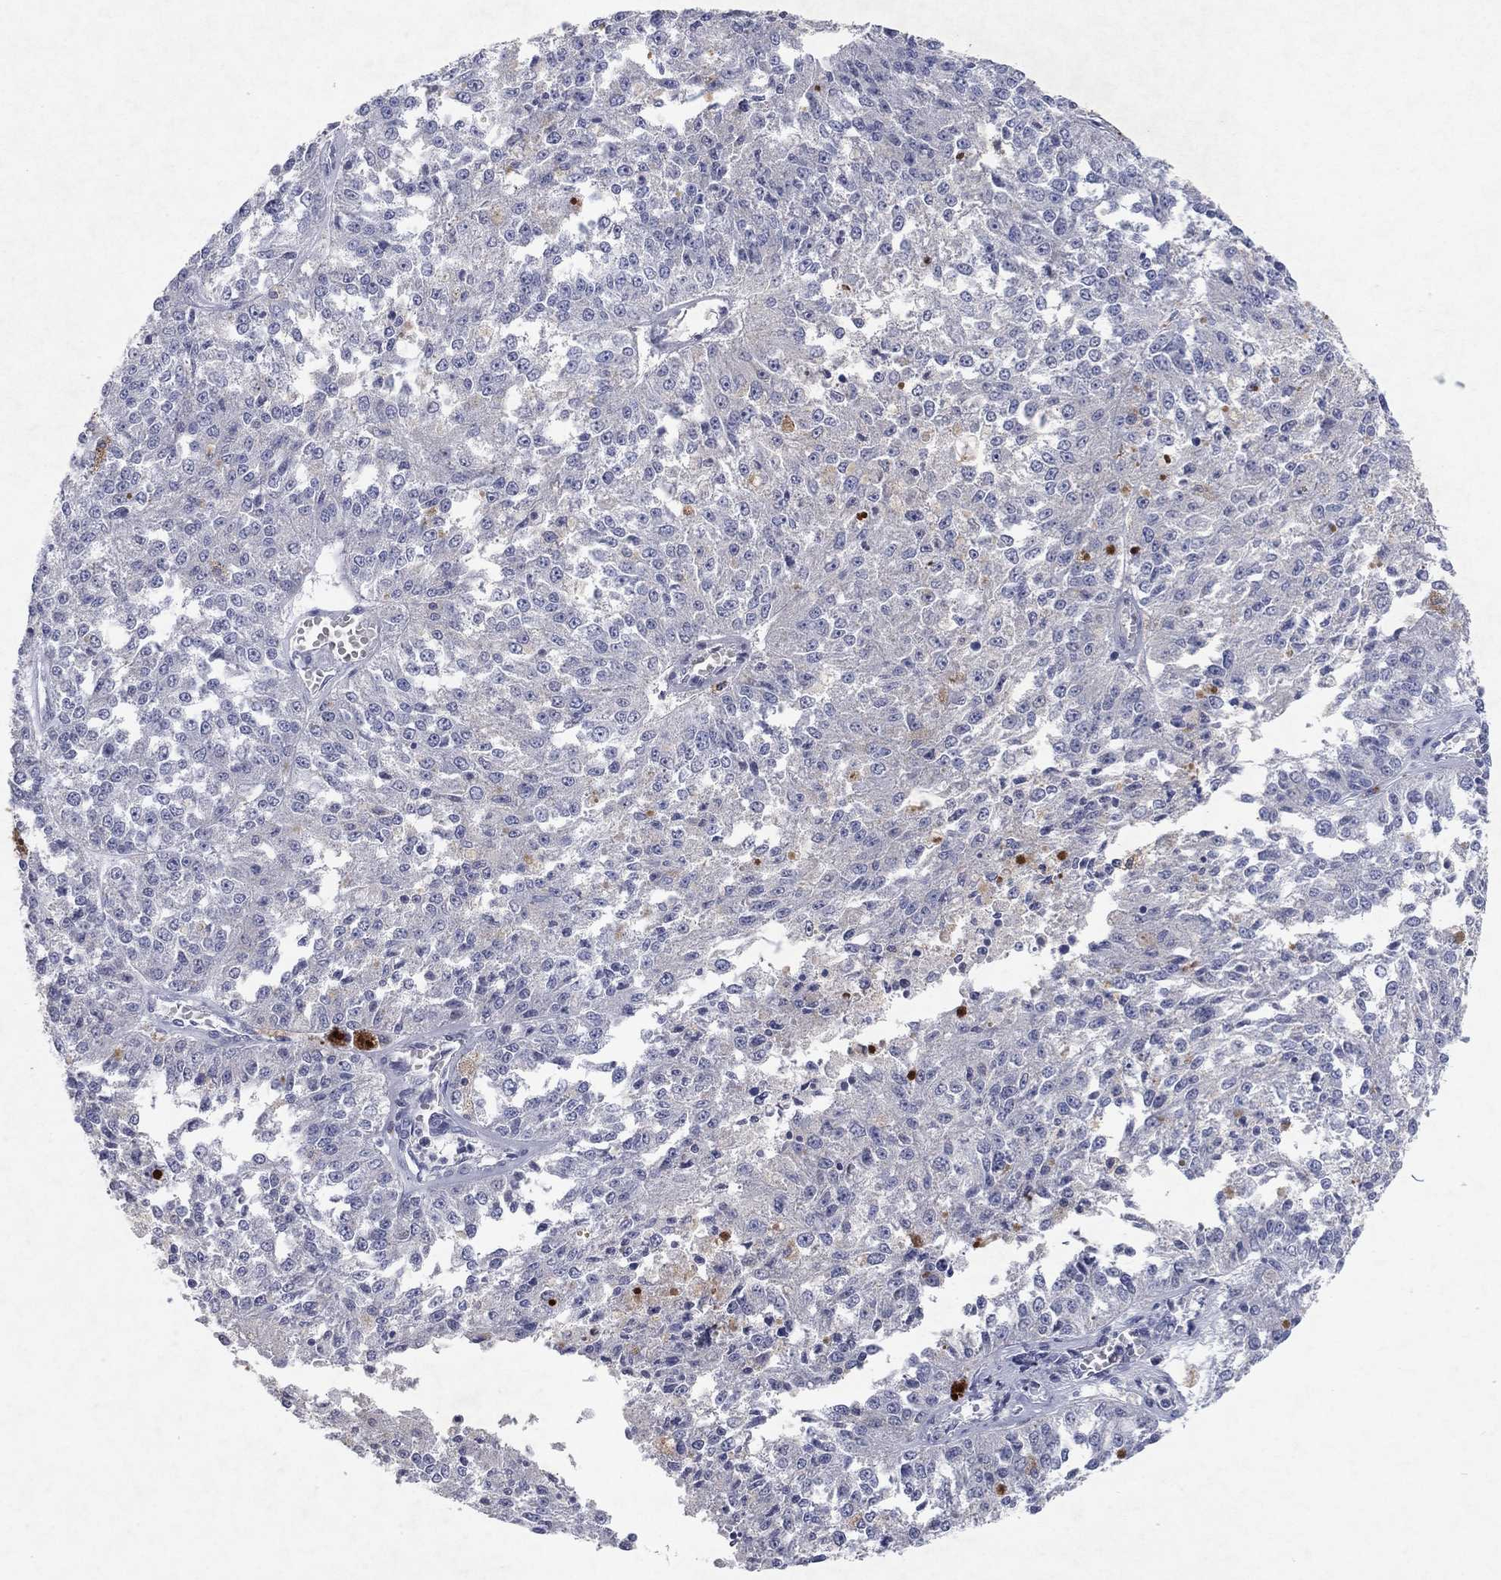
{"staining": {"intensity": "negative", "quantity": "none", "location": "none"}, "tissue": "melanoma", "cell_type": "Tumor cells", "image_type": "cancer", "snomed": [{"axis": "morphology", "description": "Malignant melanoma, Metastatic site"}, {"axis": "topography", "description": "Lymph node"}], "caption": "Tumor cells are negative for protein expression in human malignant melanoma (metastatic site).", "gene": "KRT40", "patient": {"sex": "female", "age": 64}}